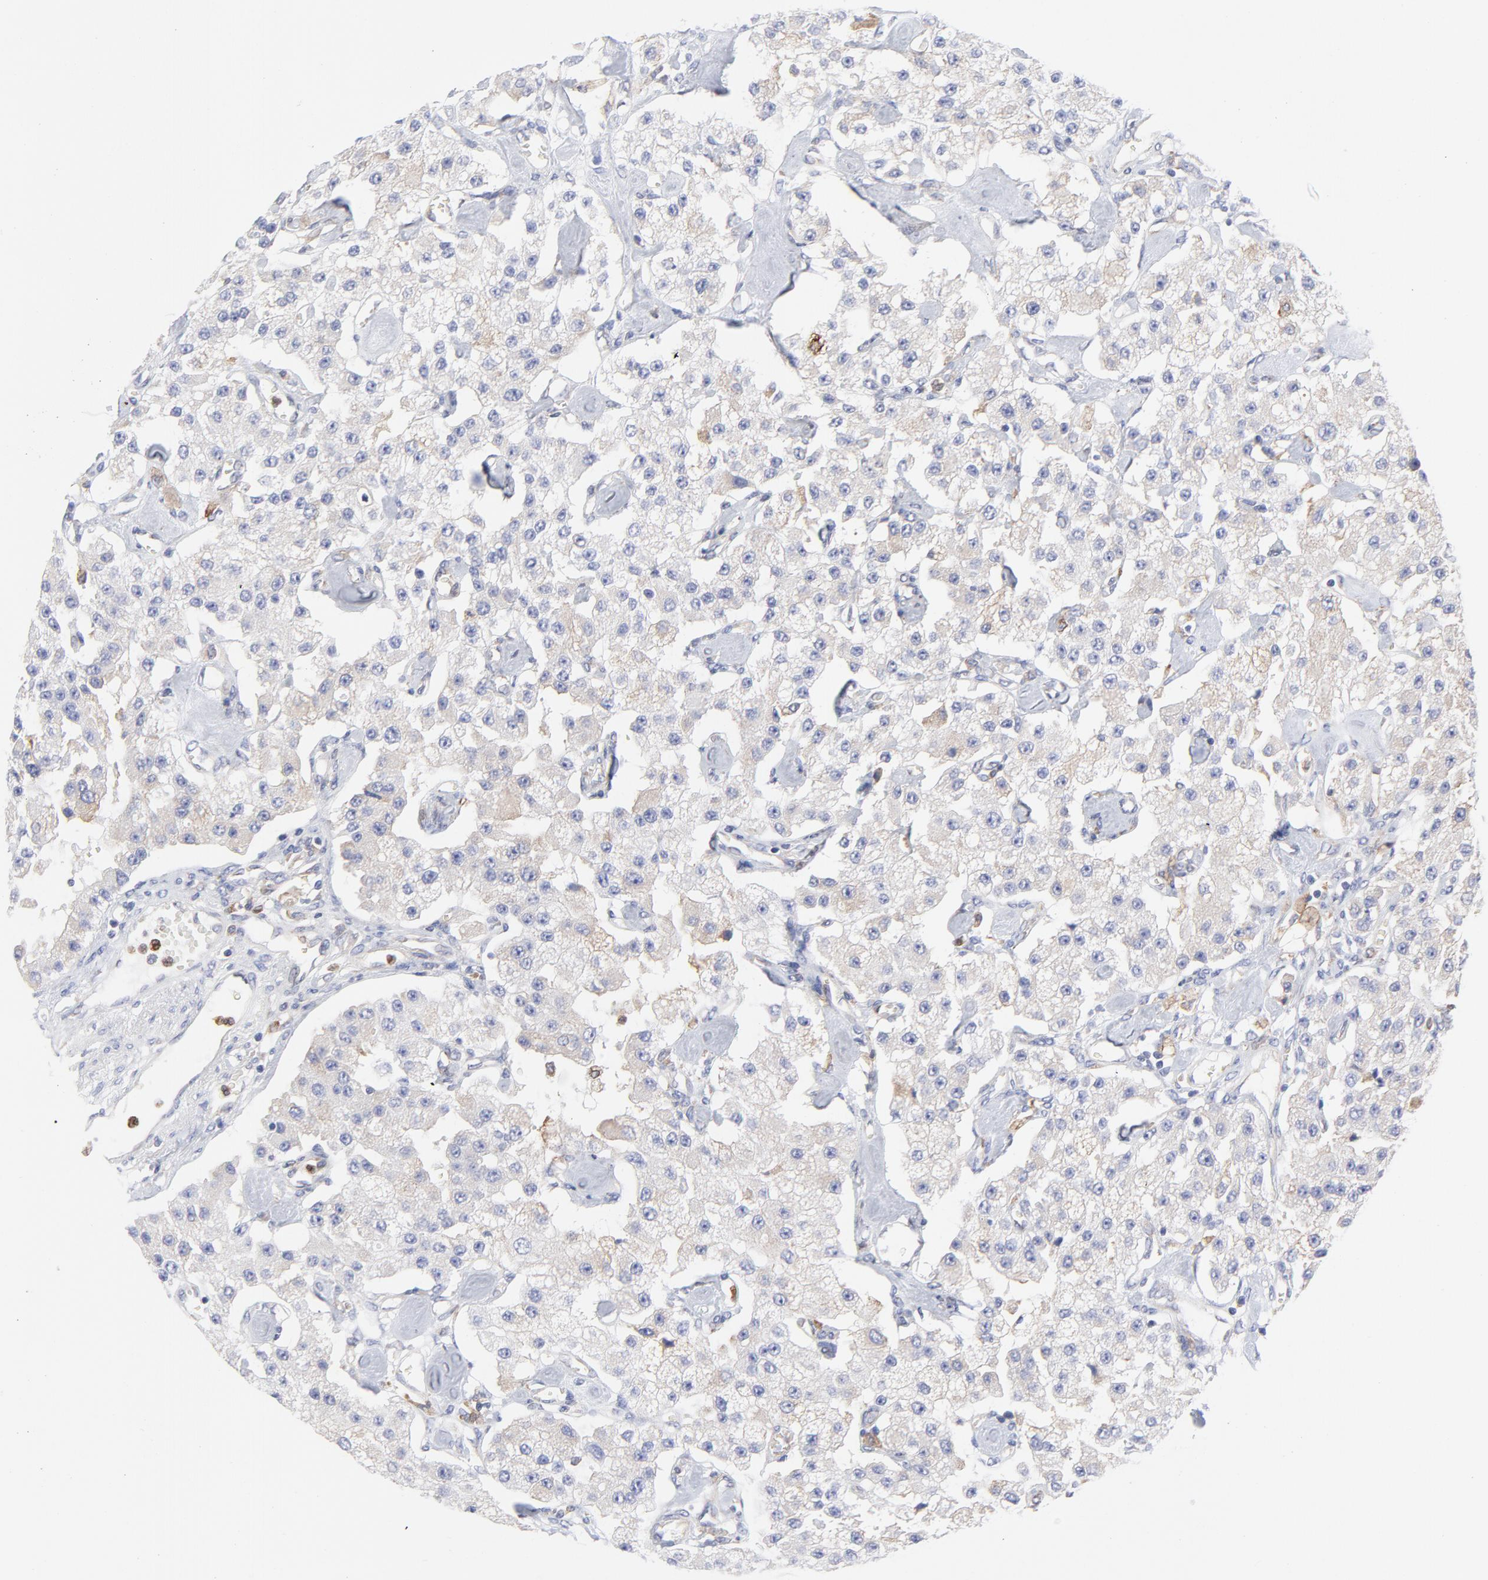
{"staining": {"intensity": "weak", "quantity": "<25%", "location": "cytoplasmic/membranous"}, "tissue": "carcinoid", "cell_type": "Tumor cells", "image_type": "cancer", "snomed": [{"axis": "morphology", "description": "Carcinoid, malignant, NOS"}, {"axis": "topography", "description": "Pancreas"}], "caption": "A micrograph of carcinoid stained for a protein displays no brown staining in tumor cells.", "gene": "MOSPD2", "patient": {"sex": "male", "age": 41}}